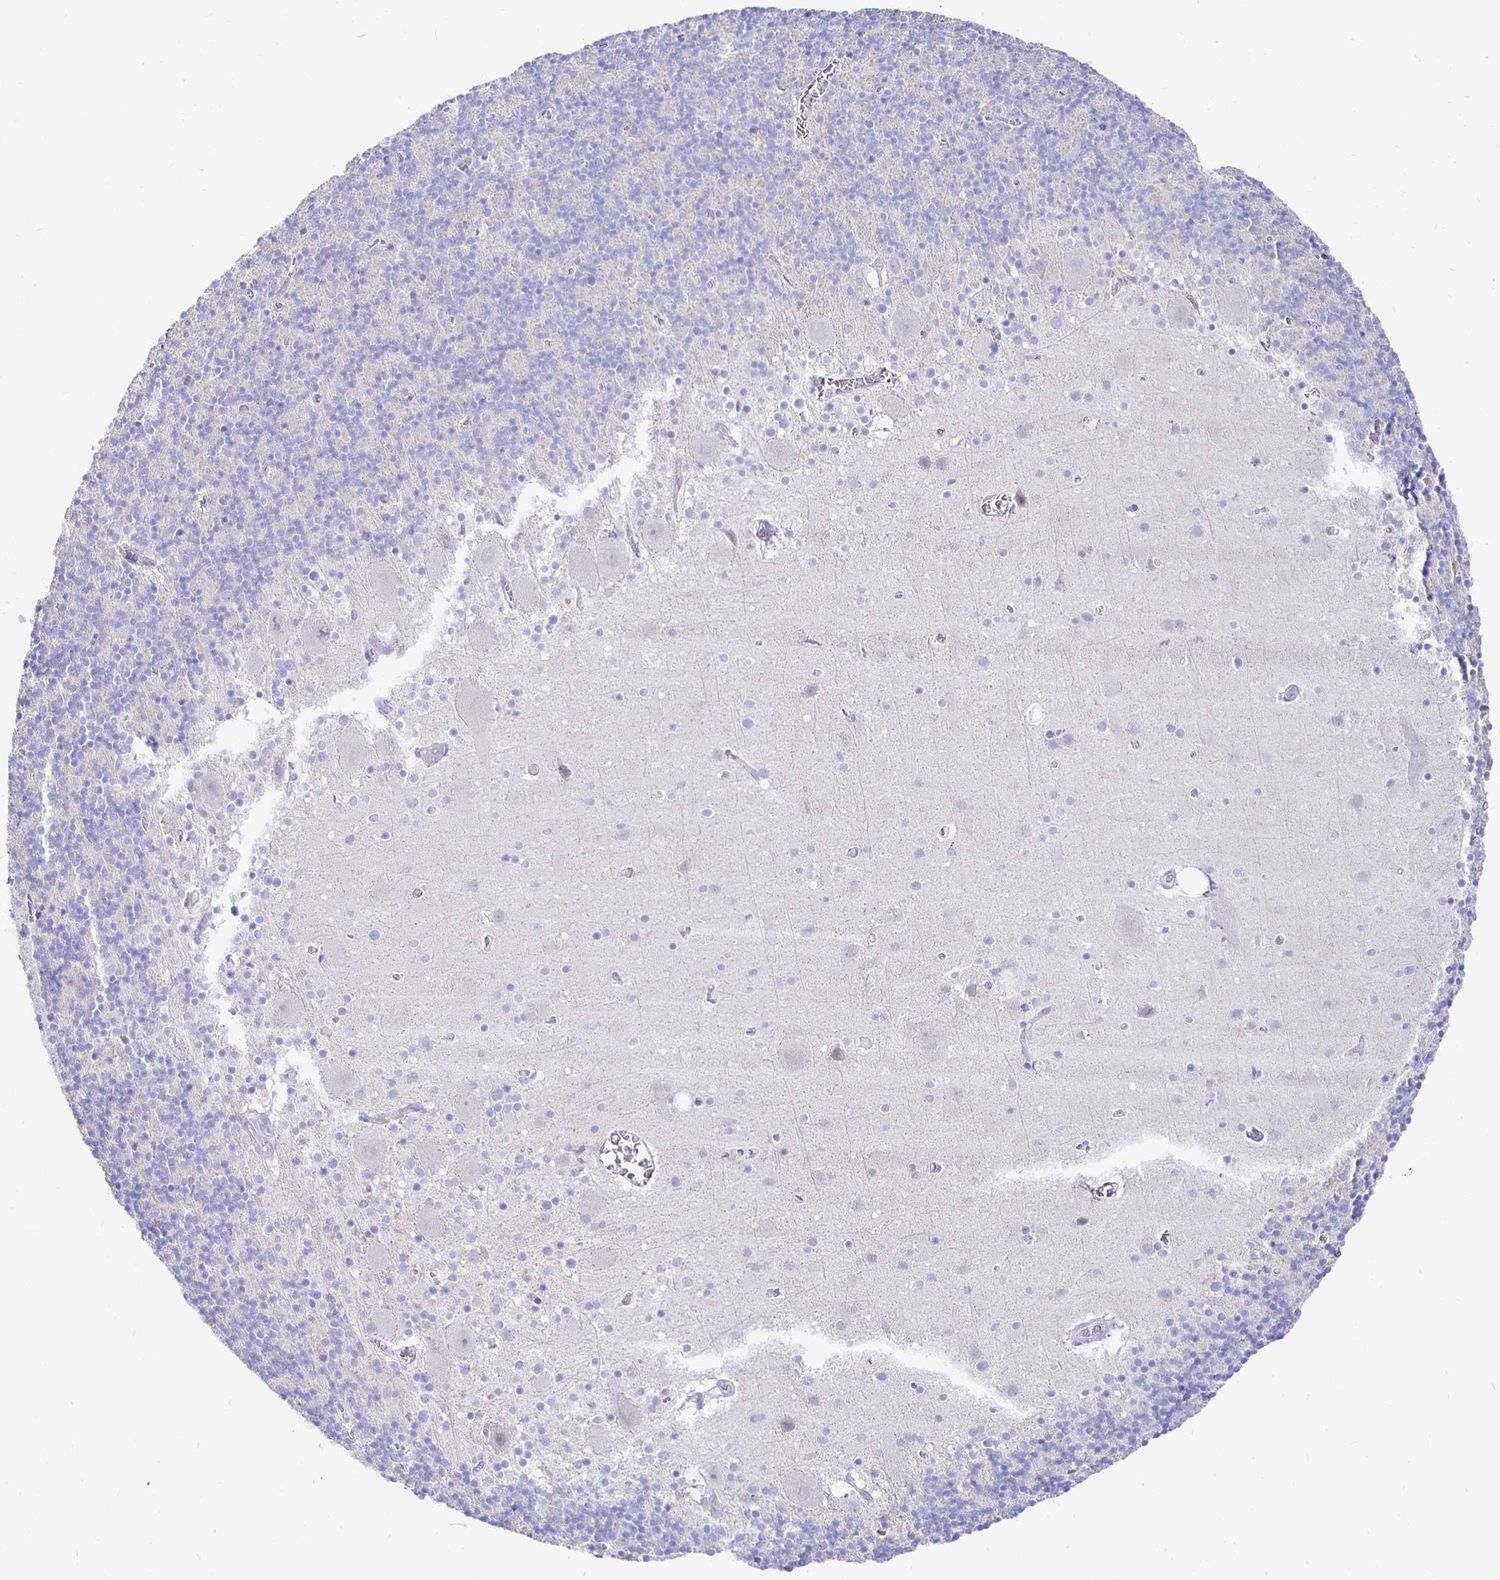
{"staining": {"intensity": "negative", "quantity": "none", "location": "none"}, "tissue": "cerebellum", "cell_type": "Cells in granular layer", "image_type": "normal", "snomed": [{"axis": "morphology", "description": "Normal tissue, NOS"}, {"axis": "topography", "description": "Cerebellum"}], "caption": "Immunohistochemistry image of benign cerebellum: human cerebellum stained with DAB (3,3'-diaminobenzidine) shows no significant protein staining in cells in granular layer.", "gene": "CR2", "patient": {"sex": "male", "age": 70}}